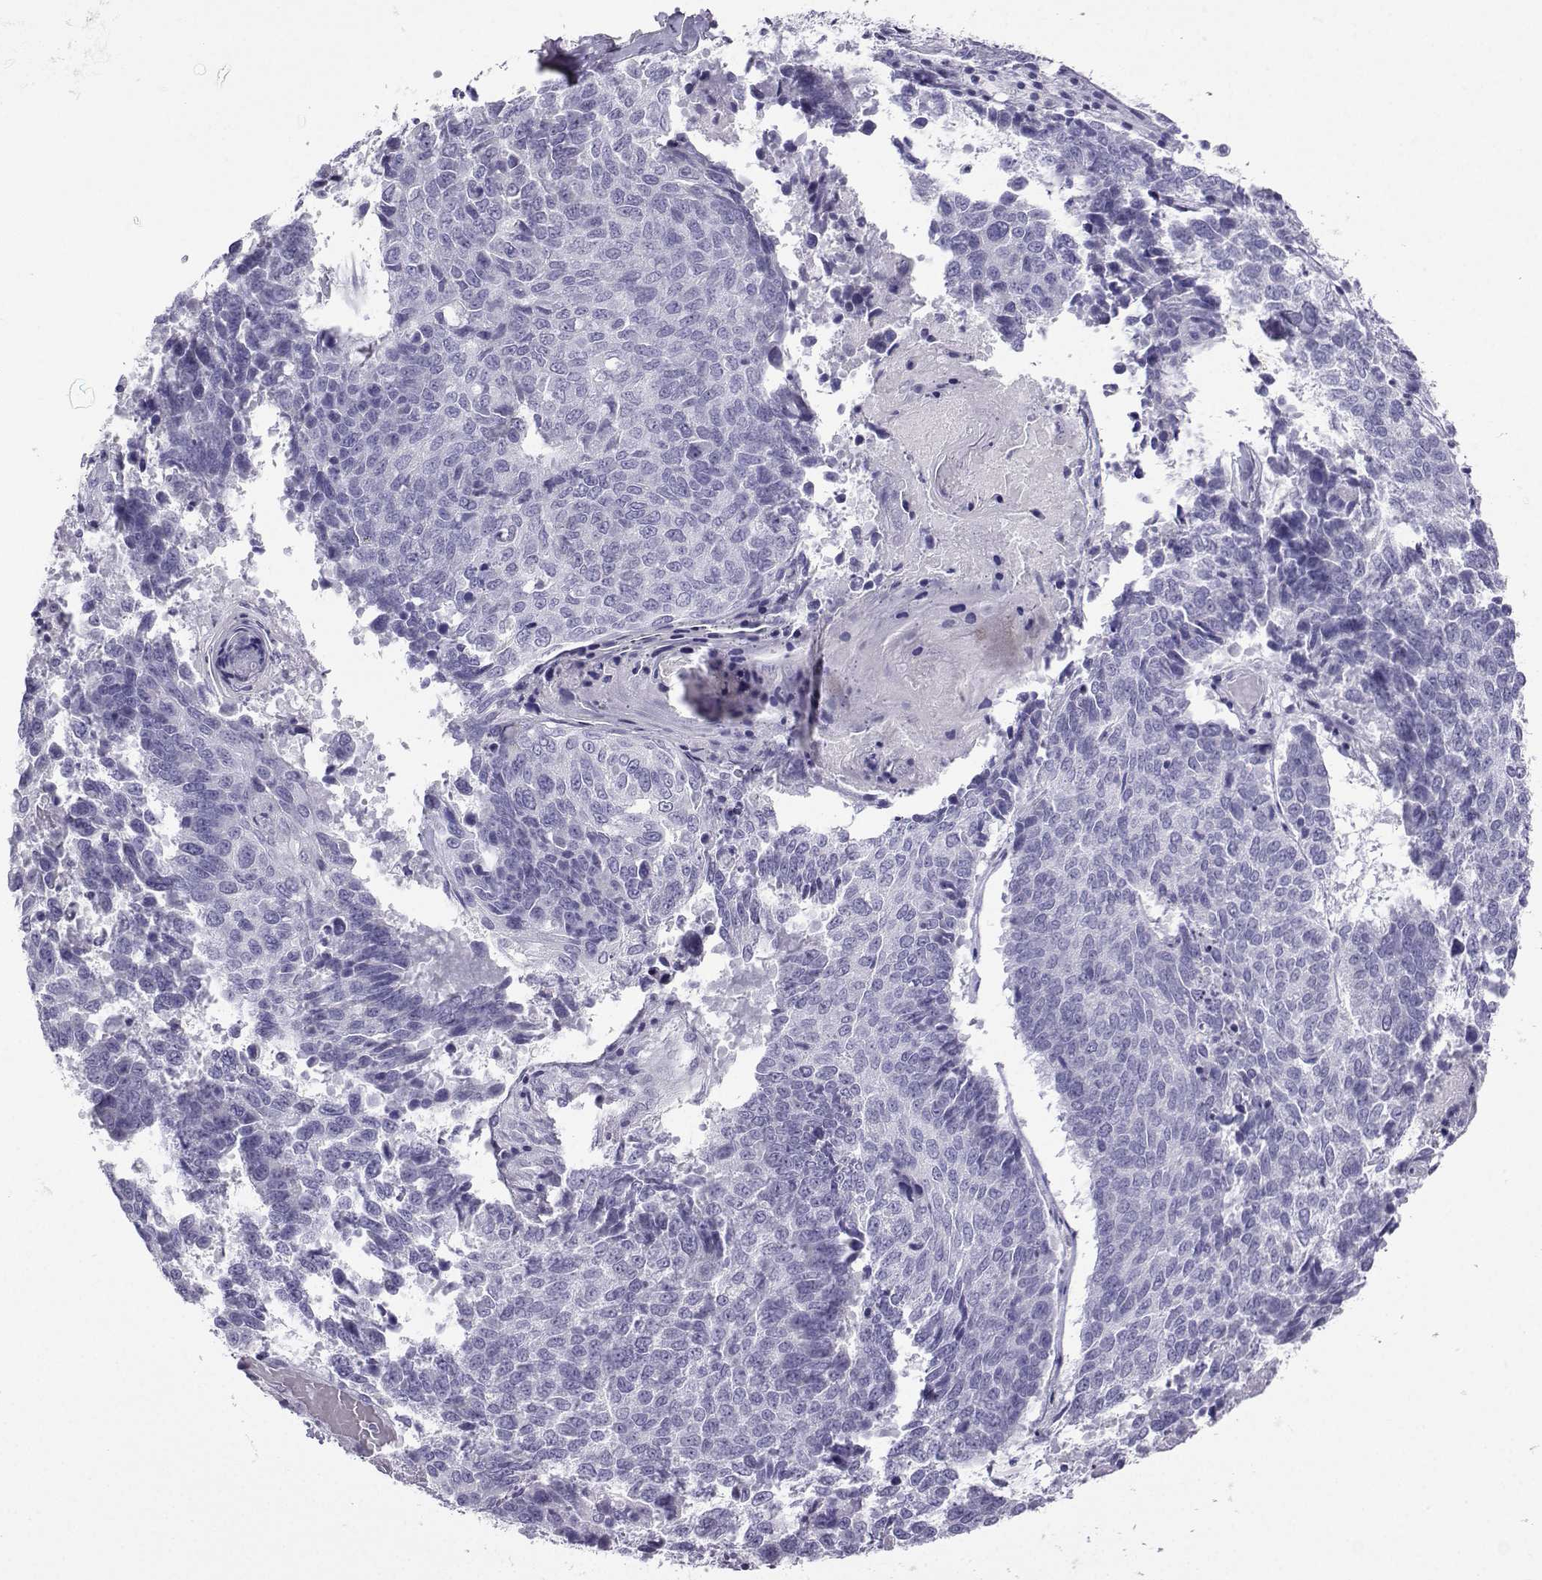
{"staining": {"intensity": "negative", "quantity": "none", "location": "none"}, "tissue": "lung cancer", "cell_type": "Tumor cells", "image_type": "cancer", "snomed": [{"axis": "morphology", "description": "Squamous cell carcinoma, NOS"}, {"axis": "topography", "description": "Lung"}], "caption": "Immunohistochemistry (IHC) of human lung cancer displays no staining in tumor cells.", "gene": "FBXO24", "patient": {"sex": "male", "age": 73}}